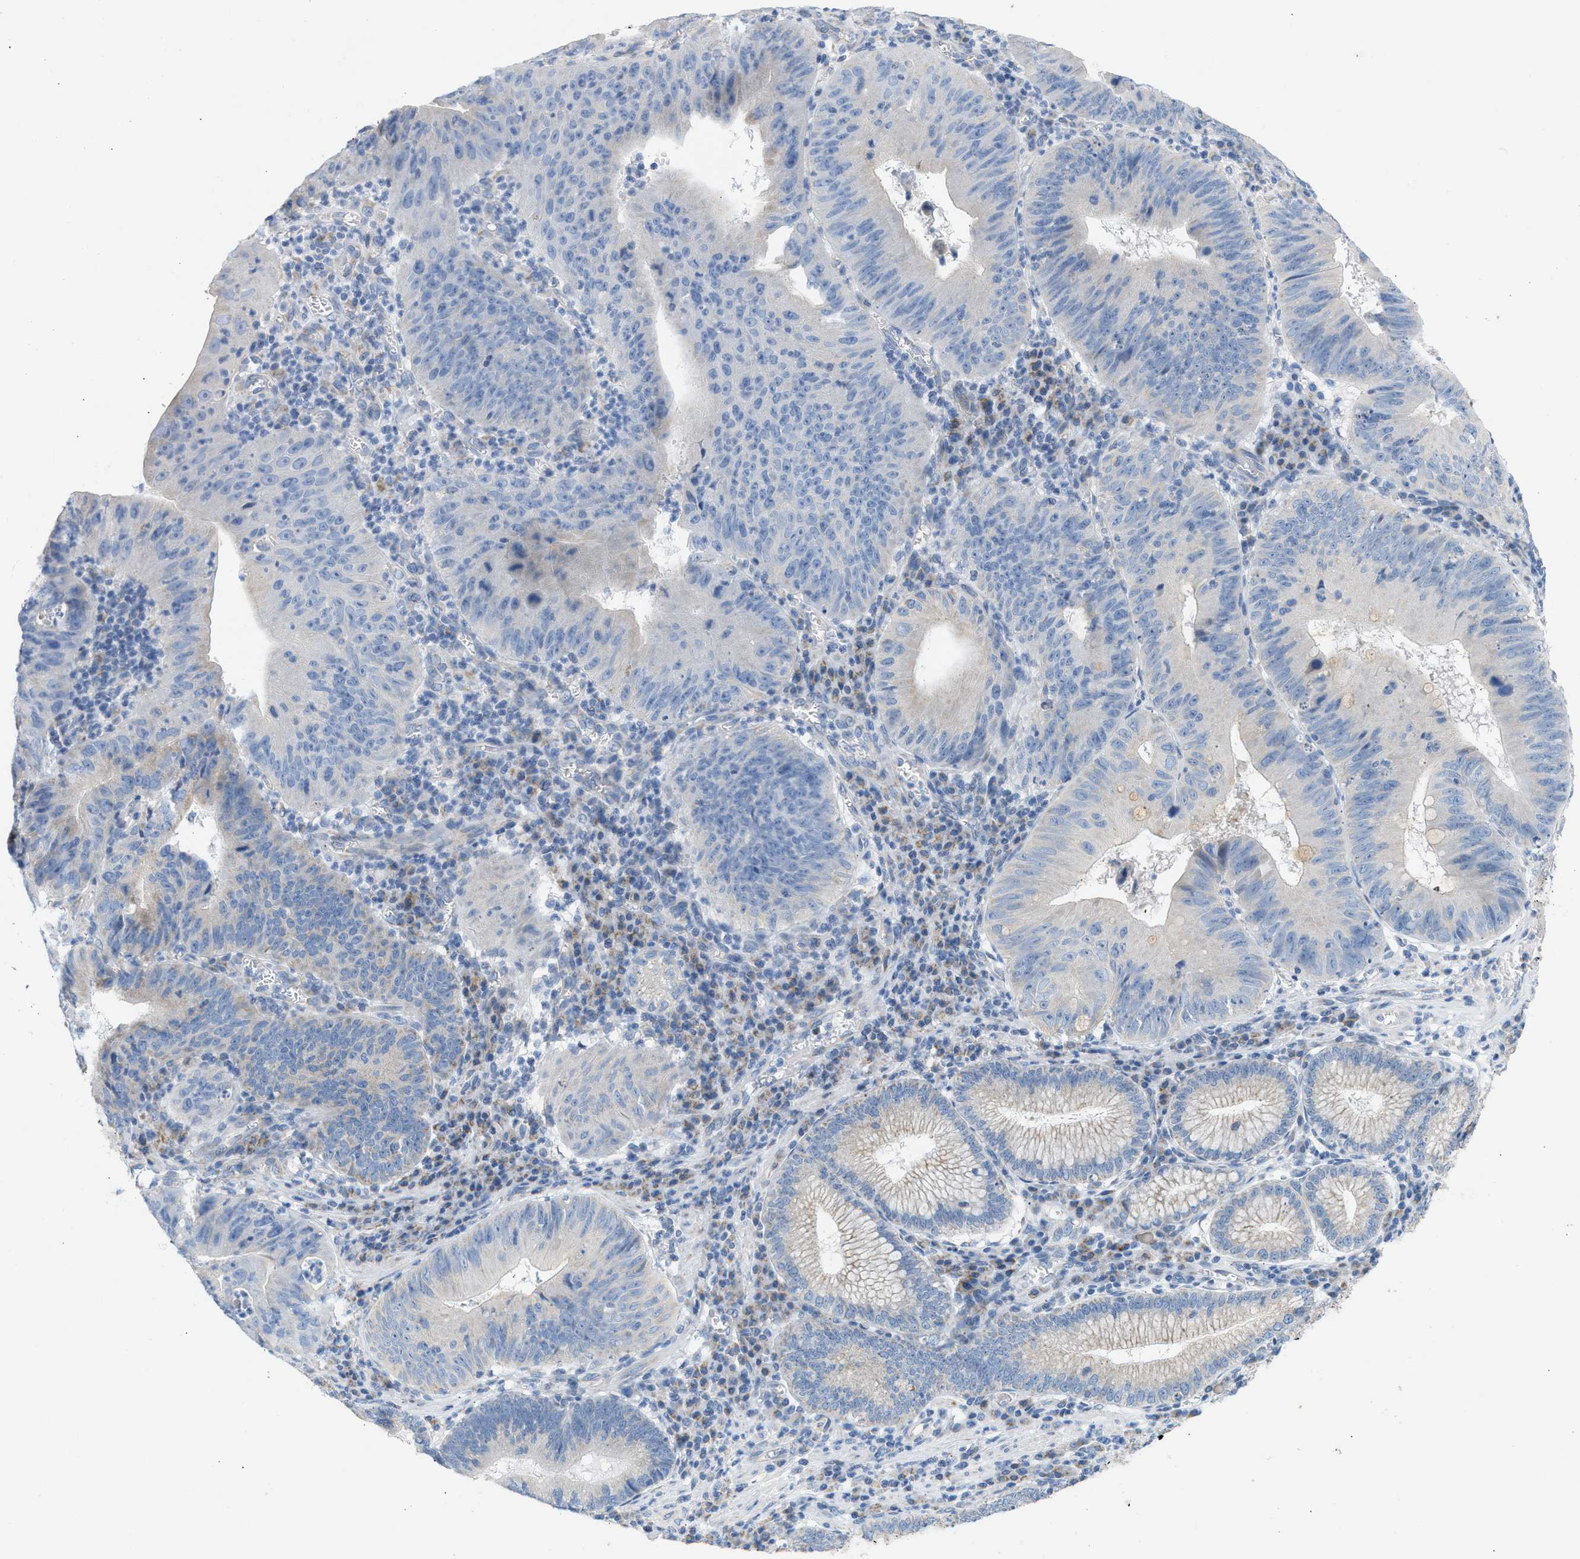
{"staining": {"intensity": "weak", "quantity": "<25%", "location": "cytoplasmic/membranous"}, "tissue": "stomach cancer", "cell_type": "Tumor cells", "image_type": "cancer", "snomed": [{"axis": "morphology", "description": "Adenocarcinoma, NOS"}, {"axis": "topography", "description": "Stomach"}], "caption": "Protein analysis of stomach cancer (adenocarcinoma) exhibits no significant staining in tumor cells.", "gene": "NDUFS8", "patient": {"sex": "male", "age": 59}}